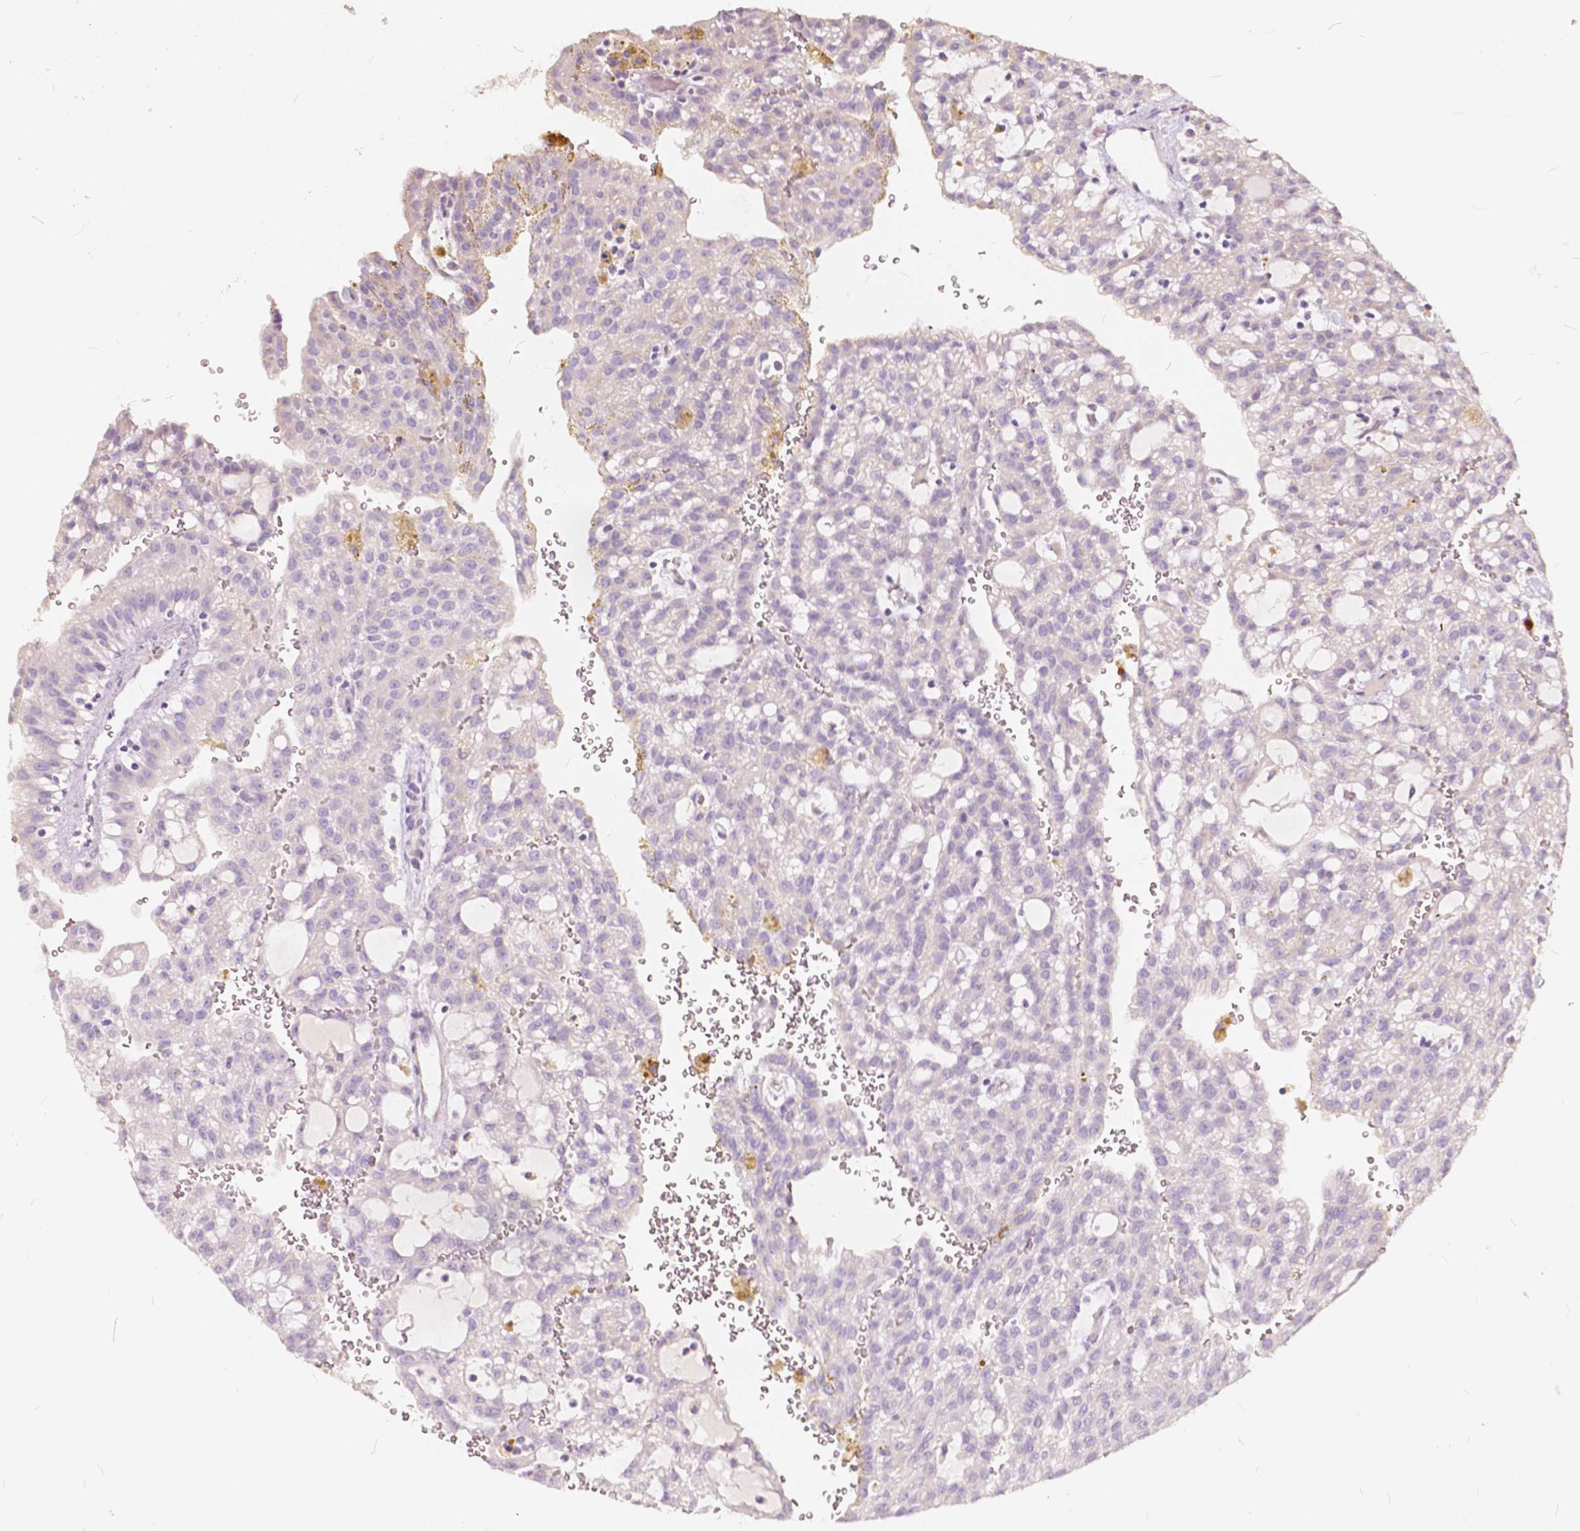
{"staining": {"intensity": "negative", "quantity": "none", "location": "none"}, "tissue": "renal cancer", "cell_type": "Tumor cells", "image_type": "cancer", "snomed": [{"axis": "morphology", "description": "Adenocarcinoma, NOS"}, {"axis": "topography", "description": "Kidney"}], "caption": "The immunohistochemistry image has no significant expression in tumor cells of adenocarcinoma (renal) tissue. The staining was performed using DAB to visualize the protein expression in brown, while the nuclei were stained in blue with hematoxylin (Magnification: 20x).", "gene": "SLC7A8", "patient": {"sex": "male", "age": 63}}